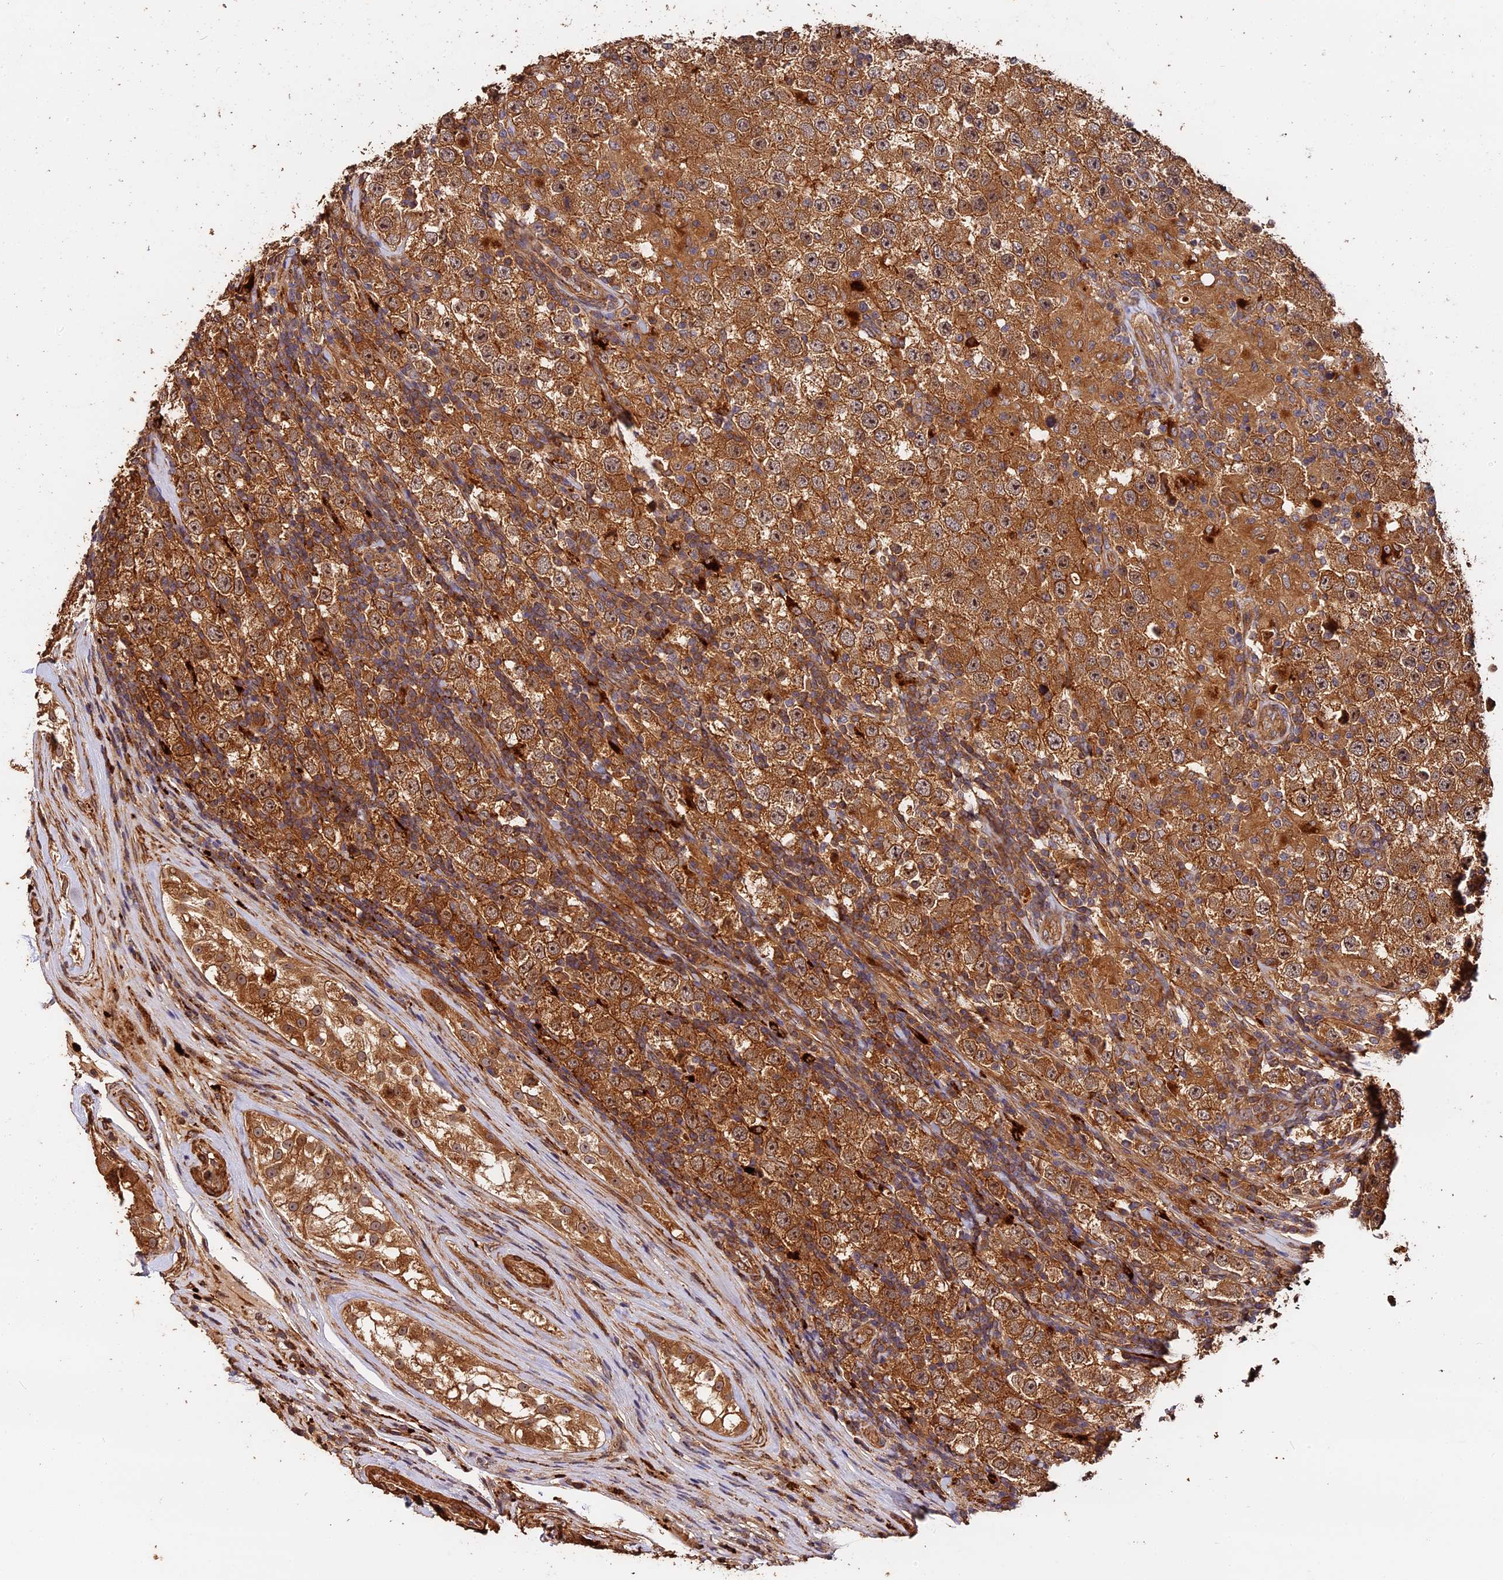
{"staining": {"intensity": "moderate", "quantity": ">75%", "location": "cytoplasmic/membranous"}, "tissue": "testis cancer", "cell_type": "Tumor cells", "image_type": "cancer", "snomed": [{"axis": "morphology", "description": "Normal tissue, NOS"}, {"axis": "morphology", "description": "Urothelial carcinoma, High grade"}, {"axis": "morphology", "description": "Seminoma, NOS"}, {"axis": "morphology", "description": "Carcinoma, Embryonal, NOS"}, {"axis": "topography", "description": "Urinary bladder"}, {"axis": "topography", "description": "Testis"}], "caption": "Protein staining exhibits moderate cytoplasmic/membranous positivity in approximately >75% of tumor cells in testis embryonal carcinoma. The protein is shown in brown color, while the nuclei are stained blue.", "gene": "MMP15", "patient": {"sex": "male", "age": 41}}